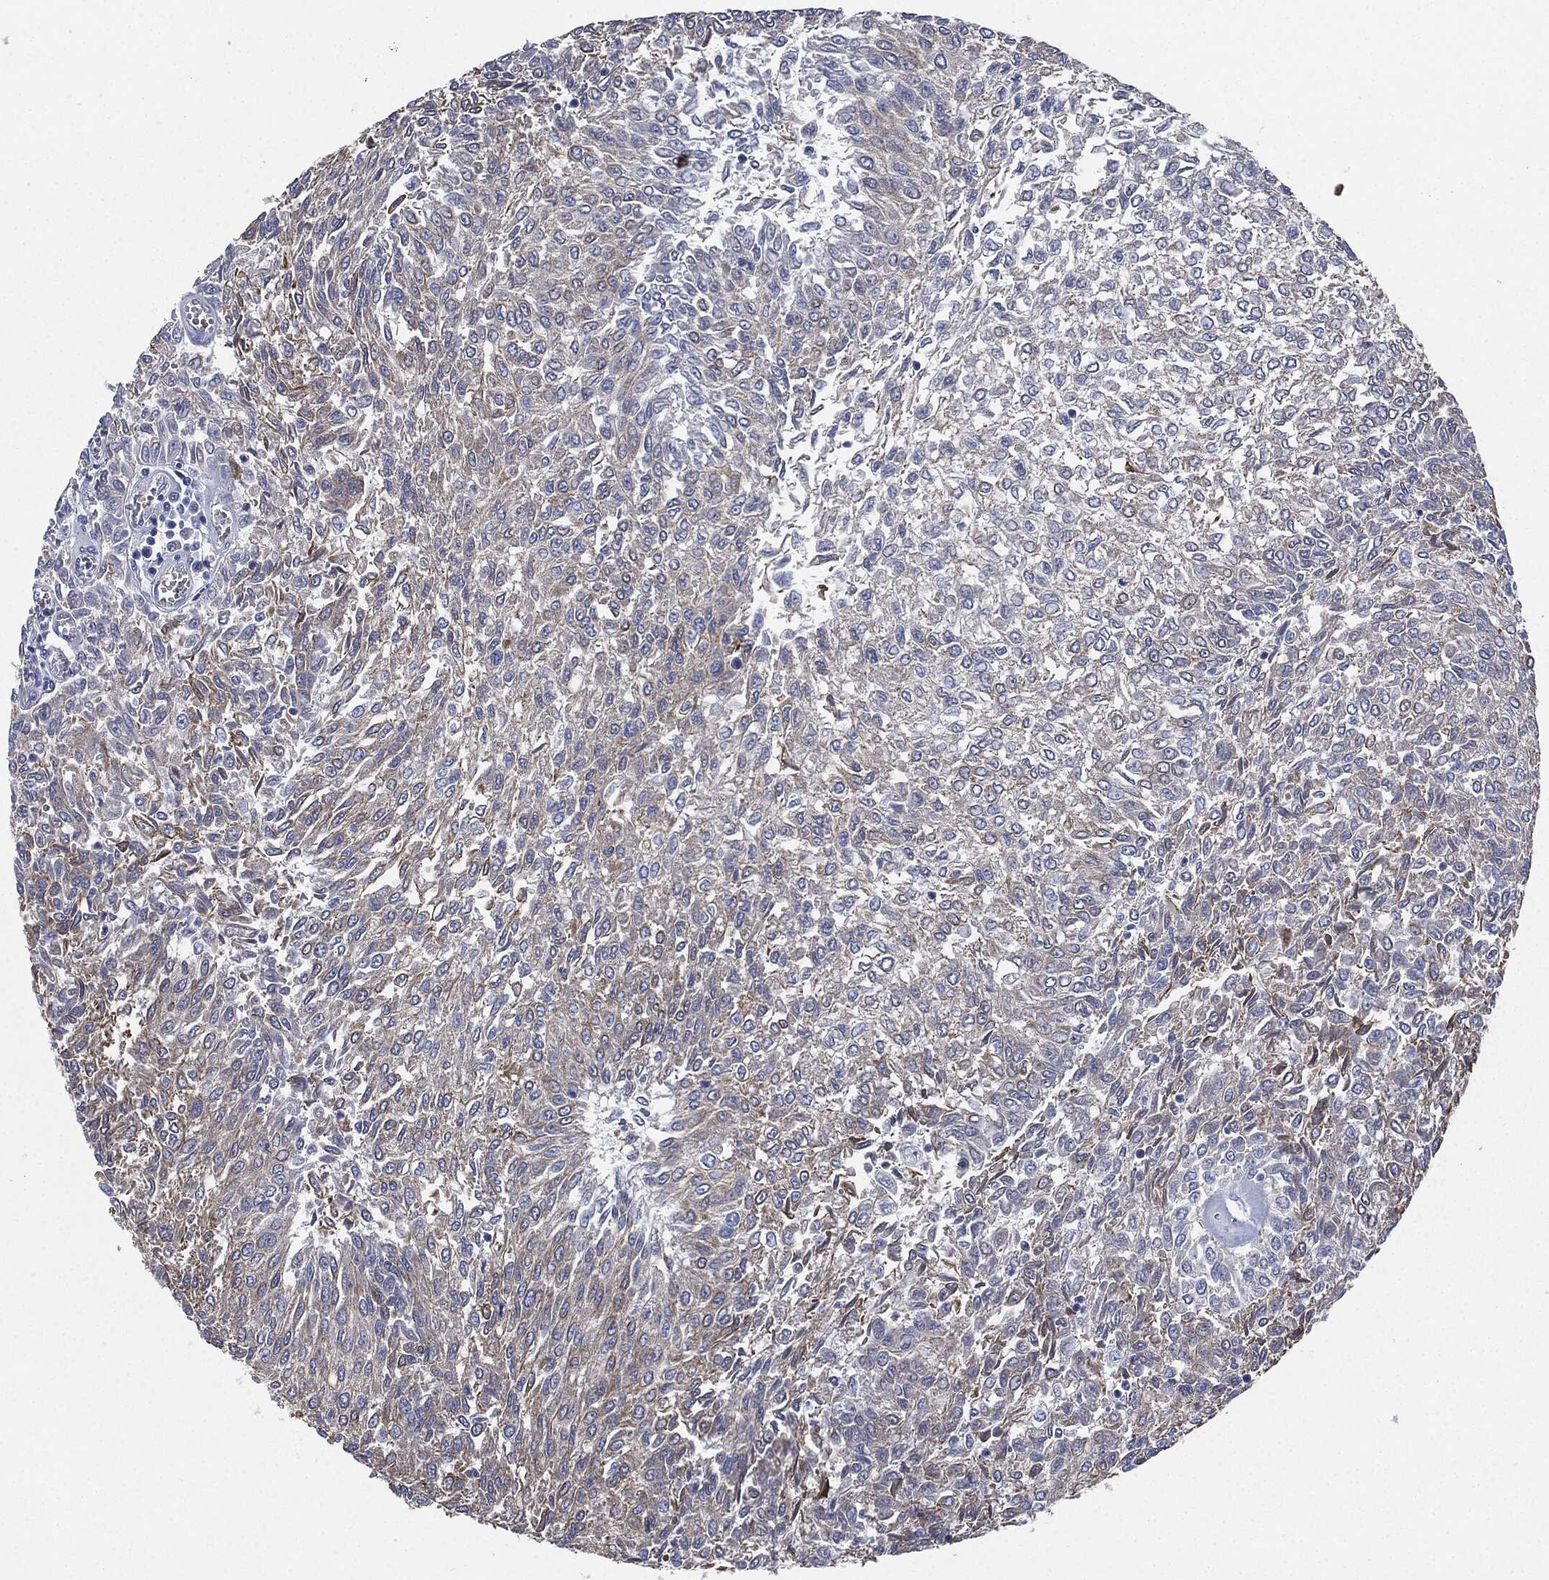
{"staining": {"intensity": "weak", "quantity": "<25%", "location": "cytoplasmic/membranous"}, "tissue": "urothelial cancer", "cell_type": "Tumor cells", "image_type": "cancer", "snomed": [{"axis": "morphology", "description": "Urothelial carcinoma, Low grade"}, {"axis": "topography", "description": "Urinary bladder"}], "caption": "Immunohistochemistry (IHC) of human urothelial carcinoma (low-grade) demonstrates no positivity in tumor cells.", "gene": "SHROOM2", "patient": {"sex": "male", "age": 78}}